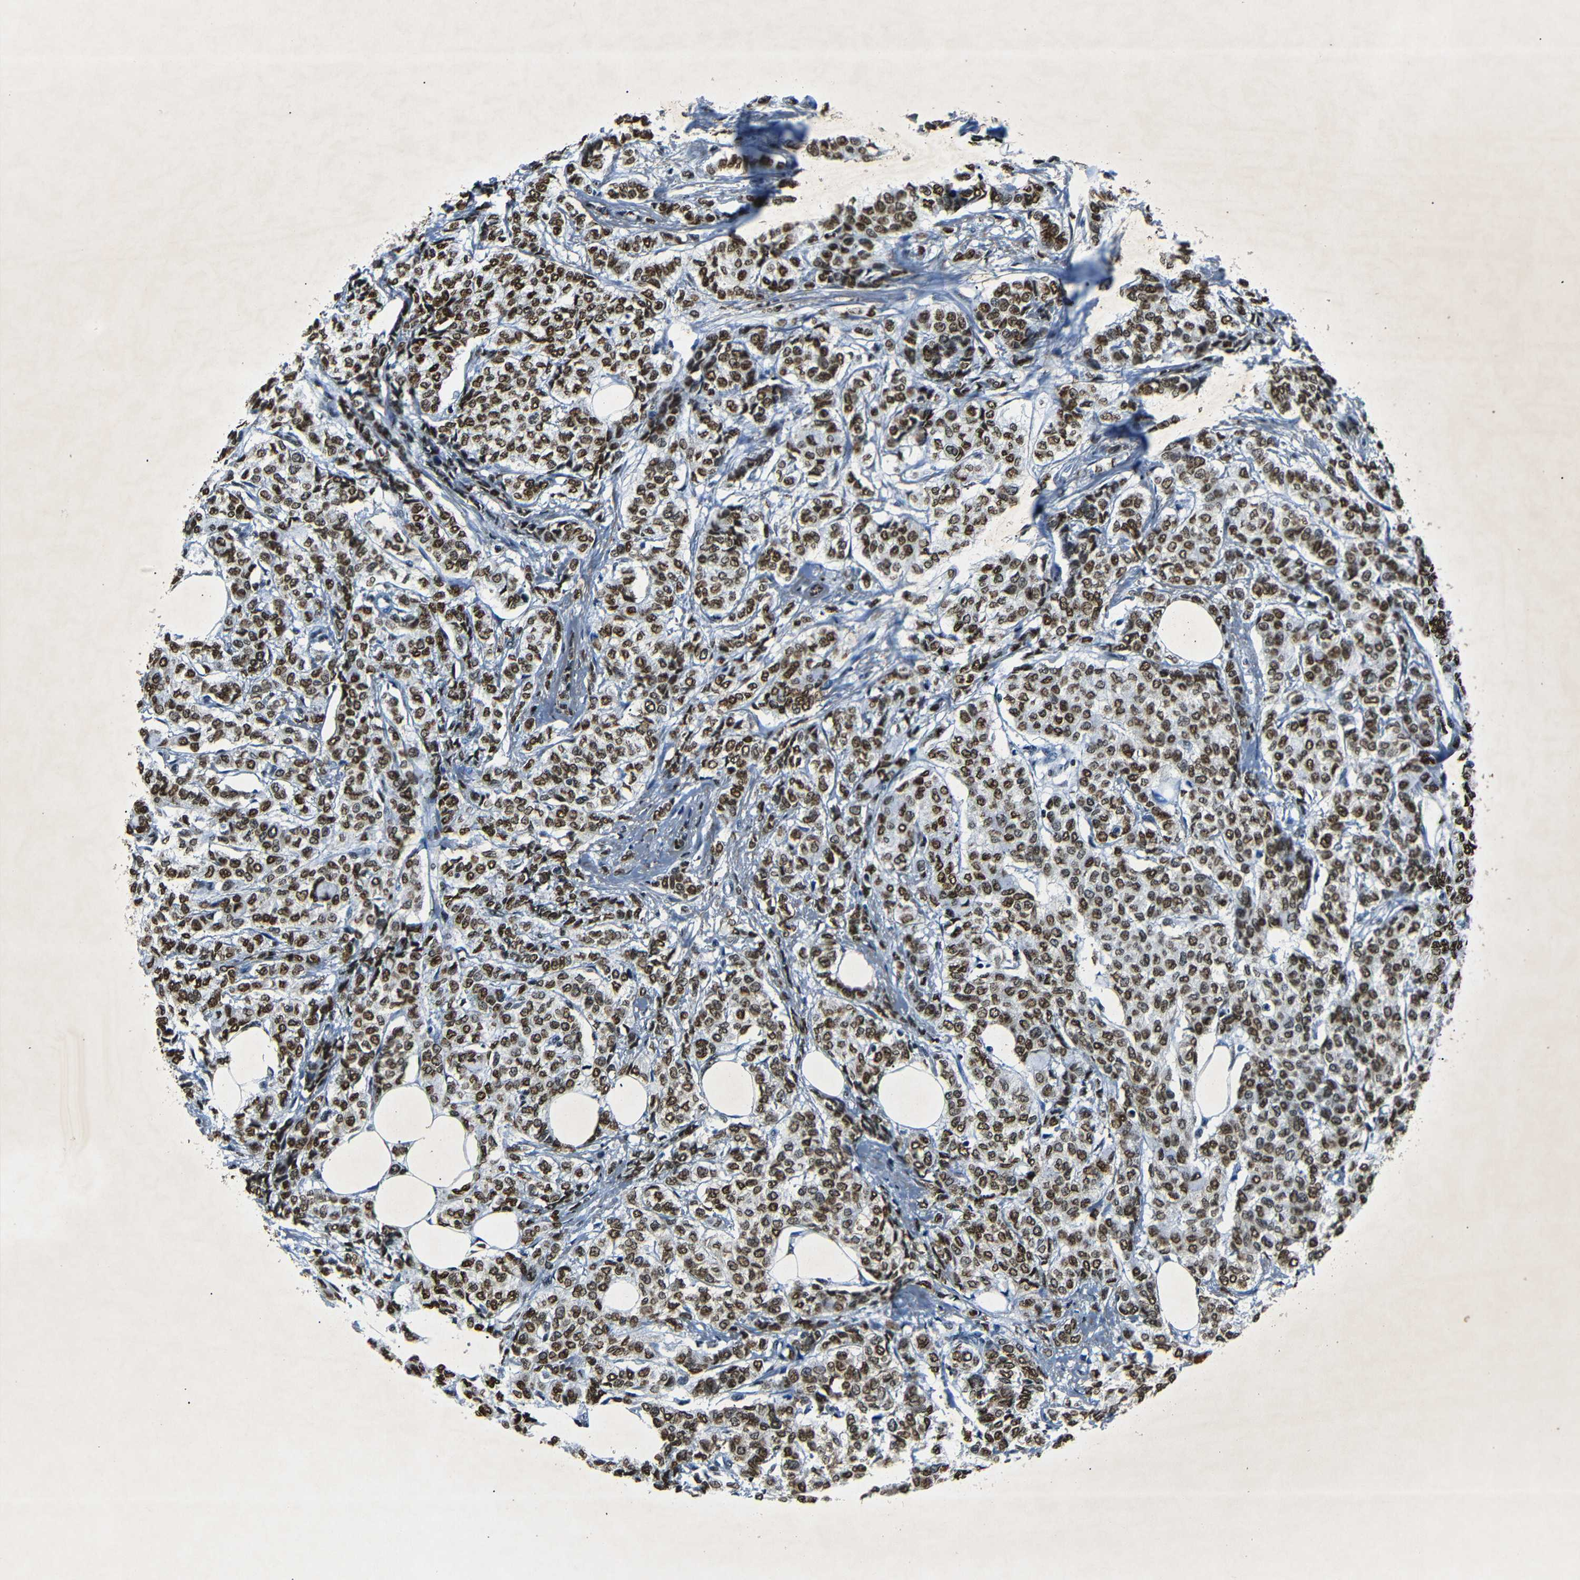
{"staining": {"intensity": "strong", "quantity": ">75%", "location": "nuclear"}, "tissue": "breast cancer", "cell_type": "Tumor cells", "image_type": "cancer", "snomed": [{"axis": "morphology", "description": "Lobular carcinoma"}, {"axis": "topography", "description": "Breast"}], "caption": "This is a photomicrograph of immunohistochemistry (IHC) staining of breast cancer, which shows strong staining in the nuclear of tumor cells.", "gene": "HMGN1", "patient": {"sex": "female", "age": 60}}